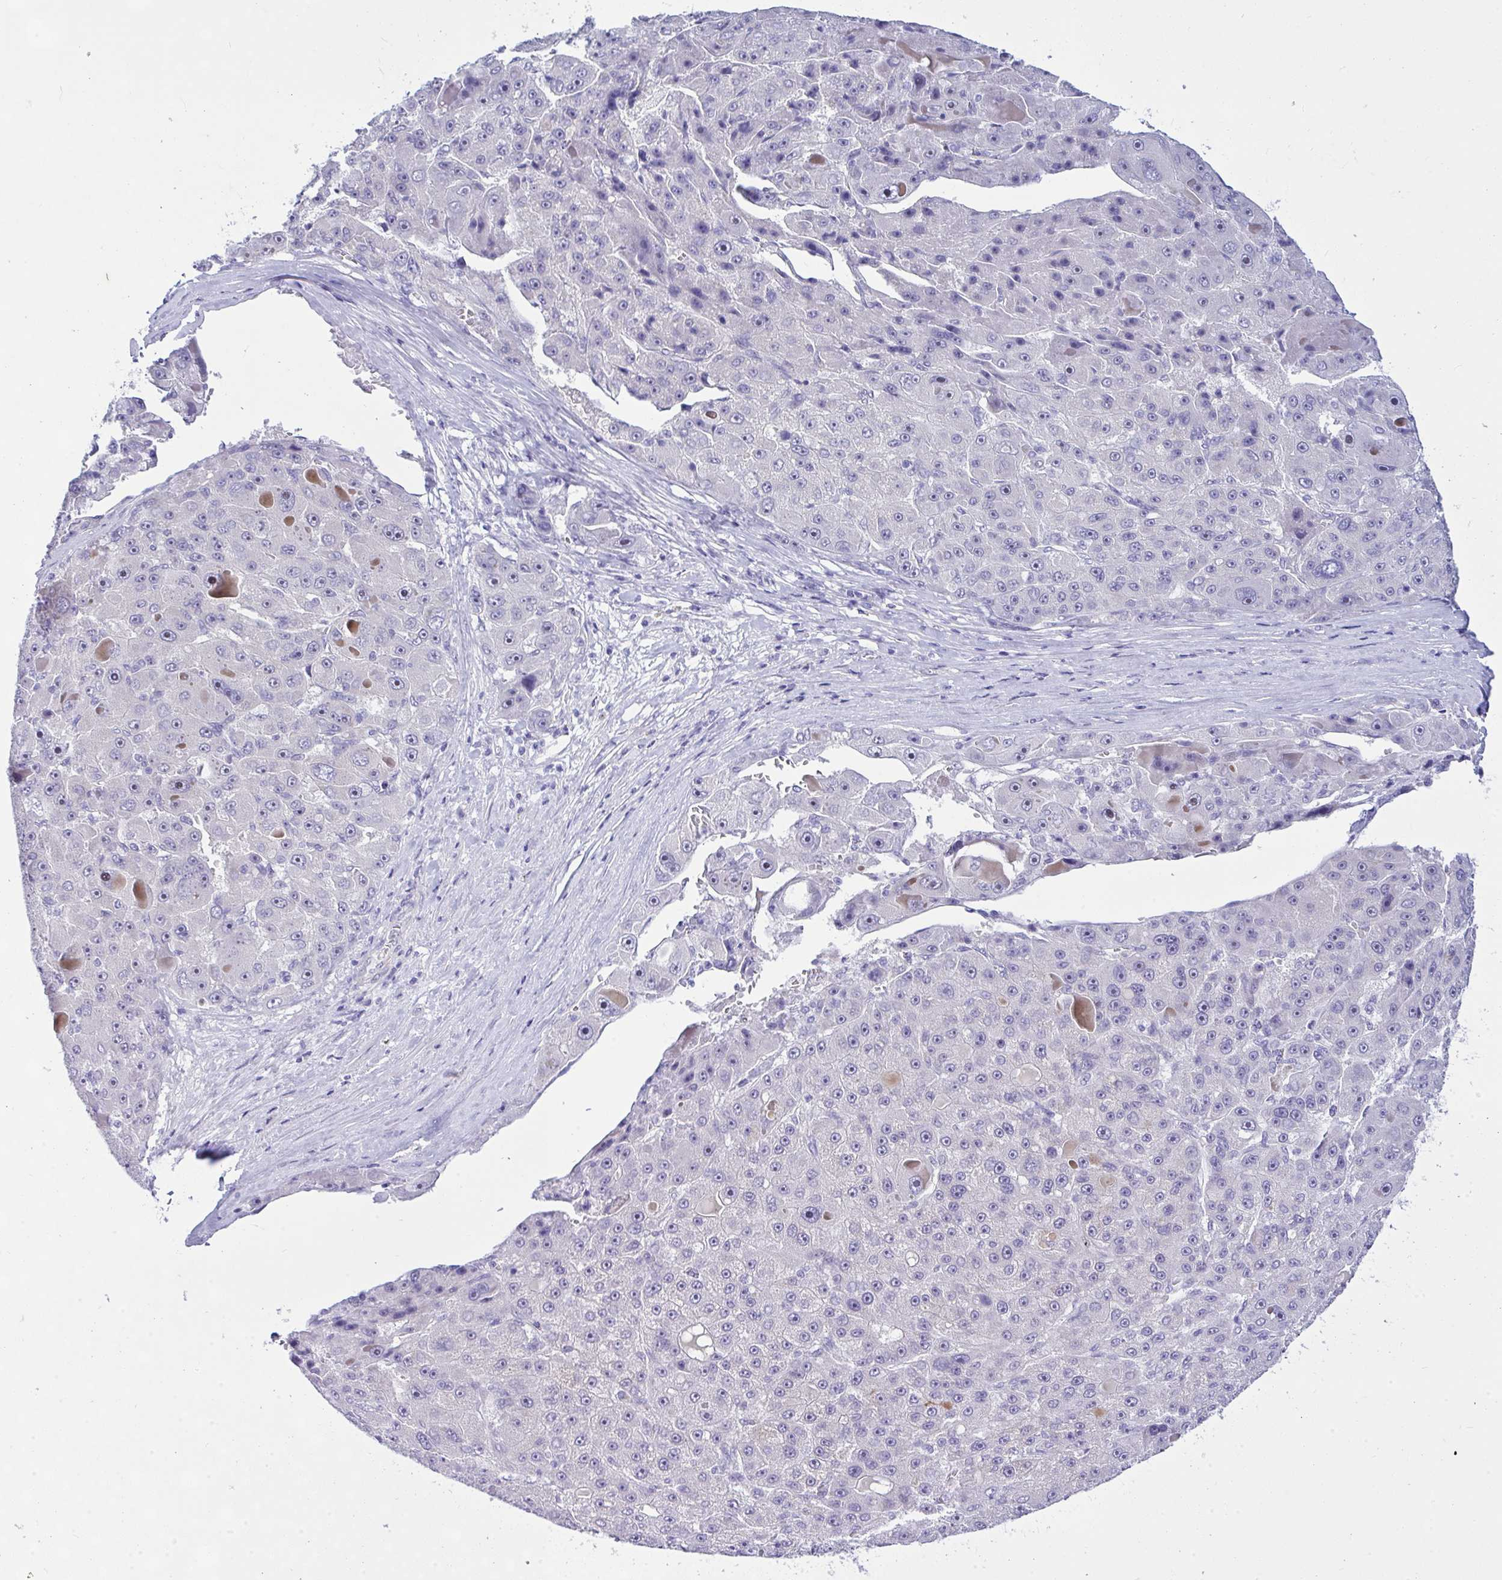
{"staining": {"intensity": "negative", "quantity": "none", "location": "none"}, "tissue": "liver cancer", "cell_type": "Tumor cells", "image_type": "cancer", "snomed": [{"axis": "morphology", "description": "Carcinoma, Hepatocellular, NOS"}, {"axis": "topography", "description": "Liver"}], "caption": "Immunohistochemical staining of human liver cancer (hepatocellular carcinoma) demonstrates no significant staining in tumor cells.", "gene": "NFXL1", "patient": {"sex": "male", "age": 76}}